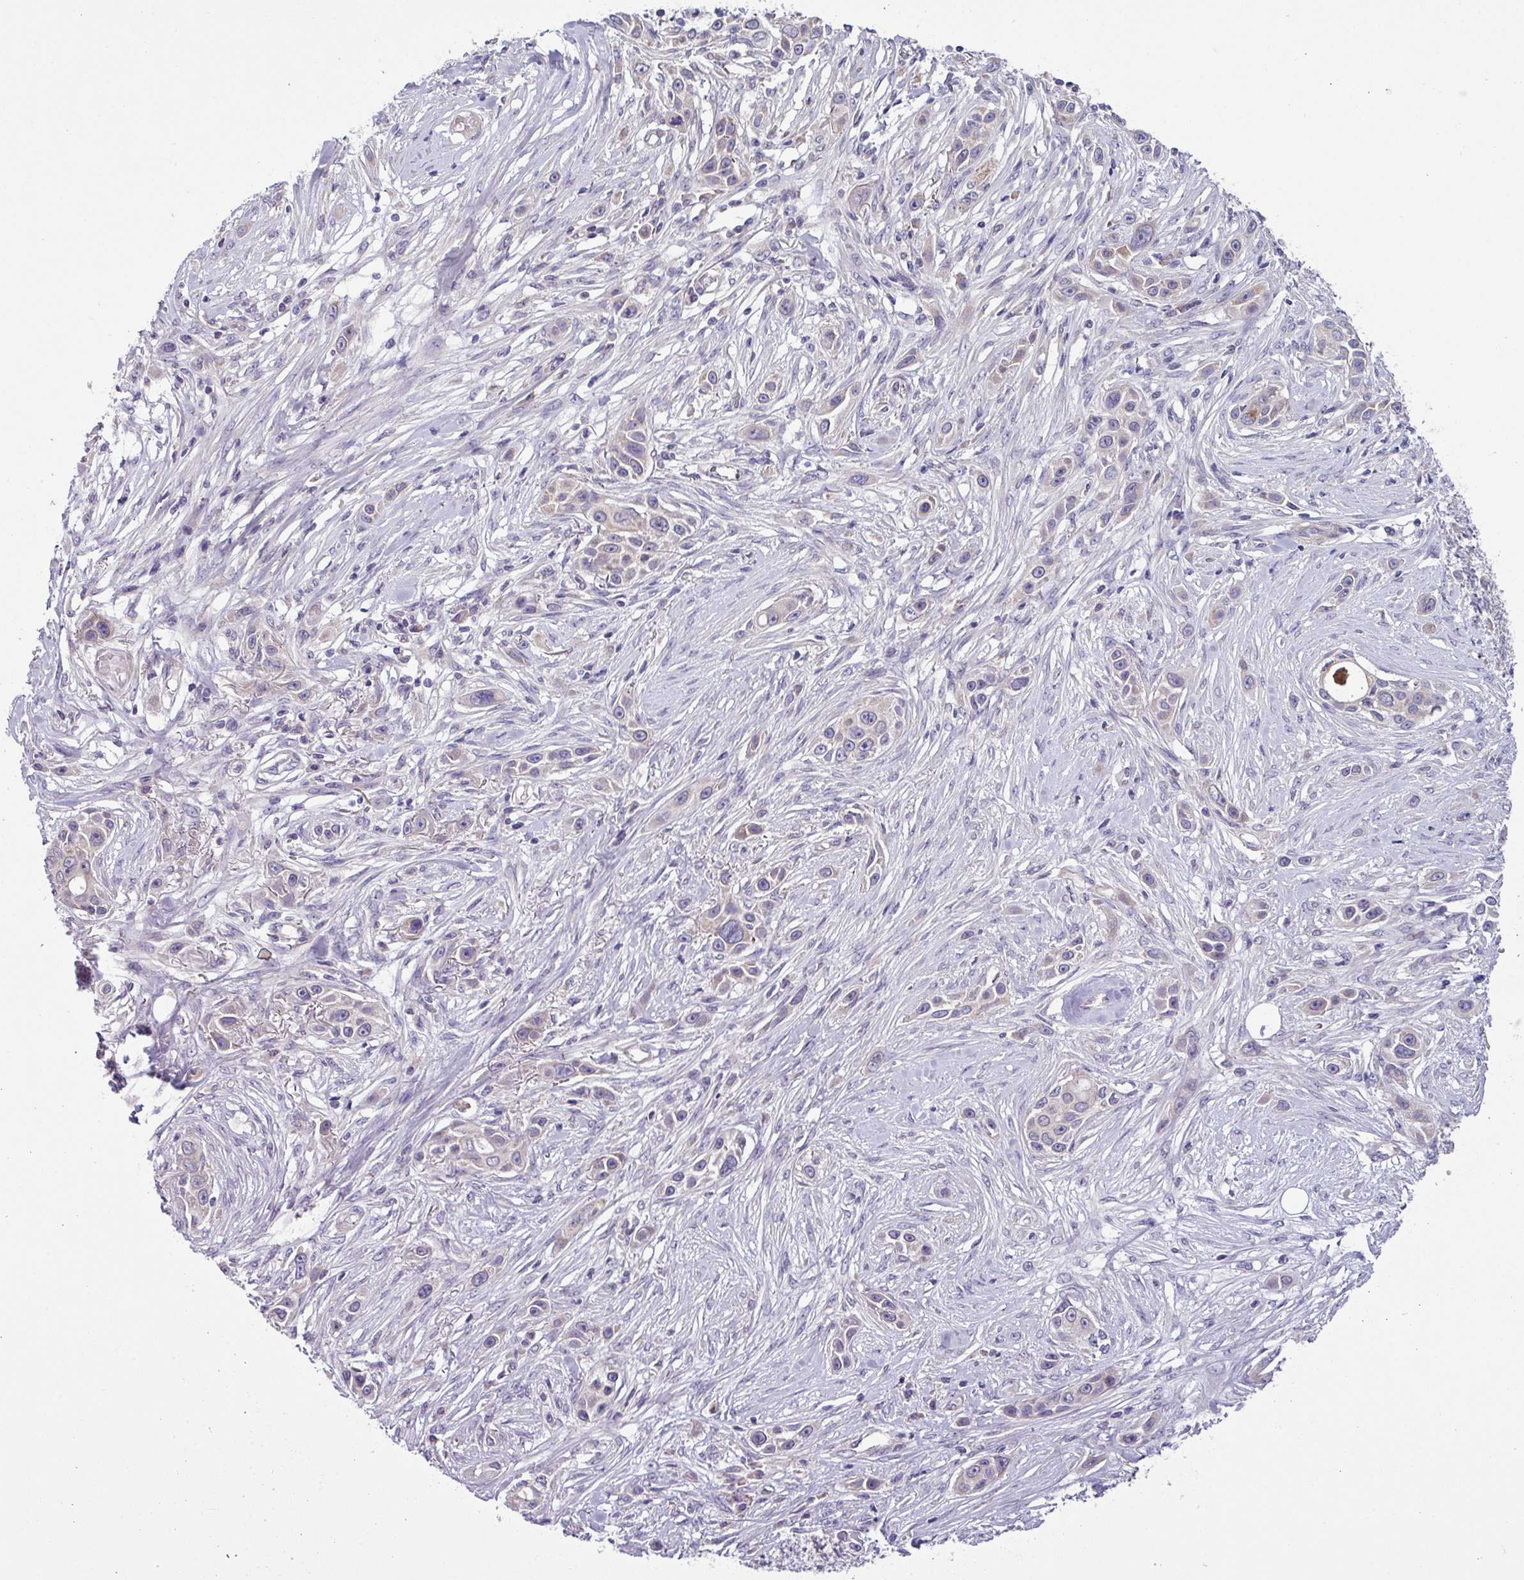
{"staining": {"intensity": "weak", "quantity": "<25%", "location": "cytoplasmic/membranous"}, "tissue": "skin cancer", "cell_type": "Tumor cells", "image_type": "cancer", "snomed": [{"axis": "morphology", "description": "Squamous cell carcinoma, NOS"}, {"axis": "topography", "description": "Skin"}], "caption": "The image reveals no staining of tumor cells in skin squamous cell carcinoma.", "gene": "LRRC9", "patient": {"sex": "female", "age": 69}}